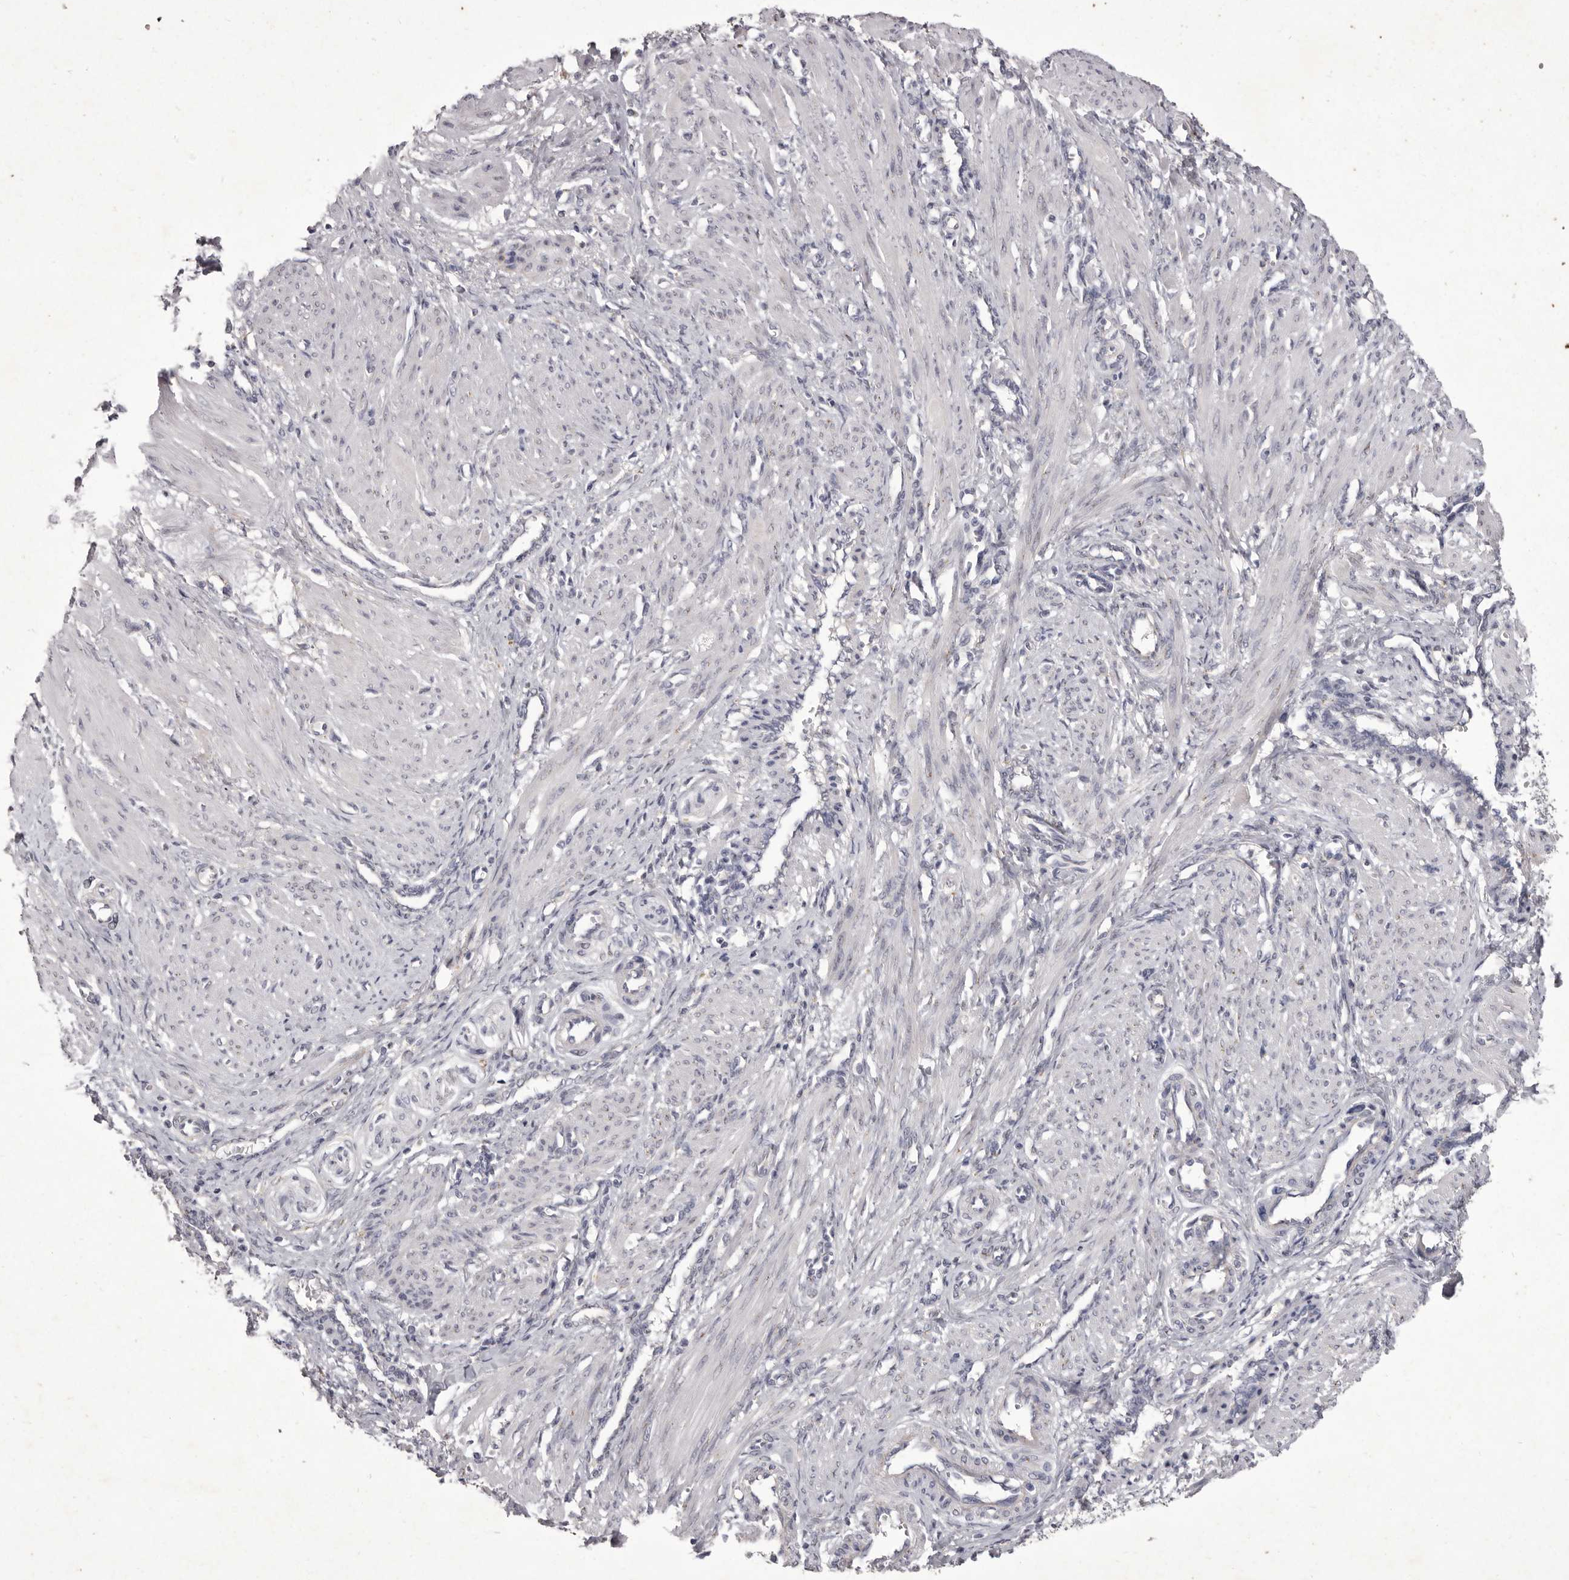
{"staining": {"intensity": "negative", "quantity": "none", "location": "none"}, "tissue": "smooth muscle", "cell_type": "Smooth muscle cells", "image_type": "normal", "snomed": [{"axis": "morphology", "description": "Normal tissue, NOS"}, {"axis": "topography", "description": "Endometrium"}], "caption": "Photomicrograph shows no protein expression in smooth muscle cells of normal smooth muscle.", "gene": "P2RX6", "patient": {"sex": "female", "age": 33}}